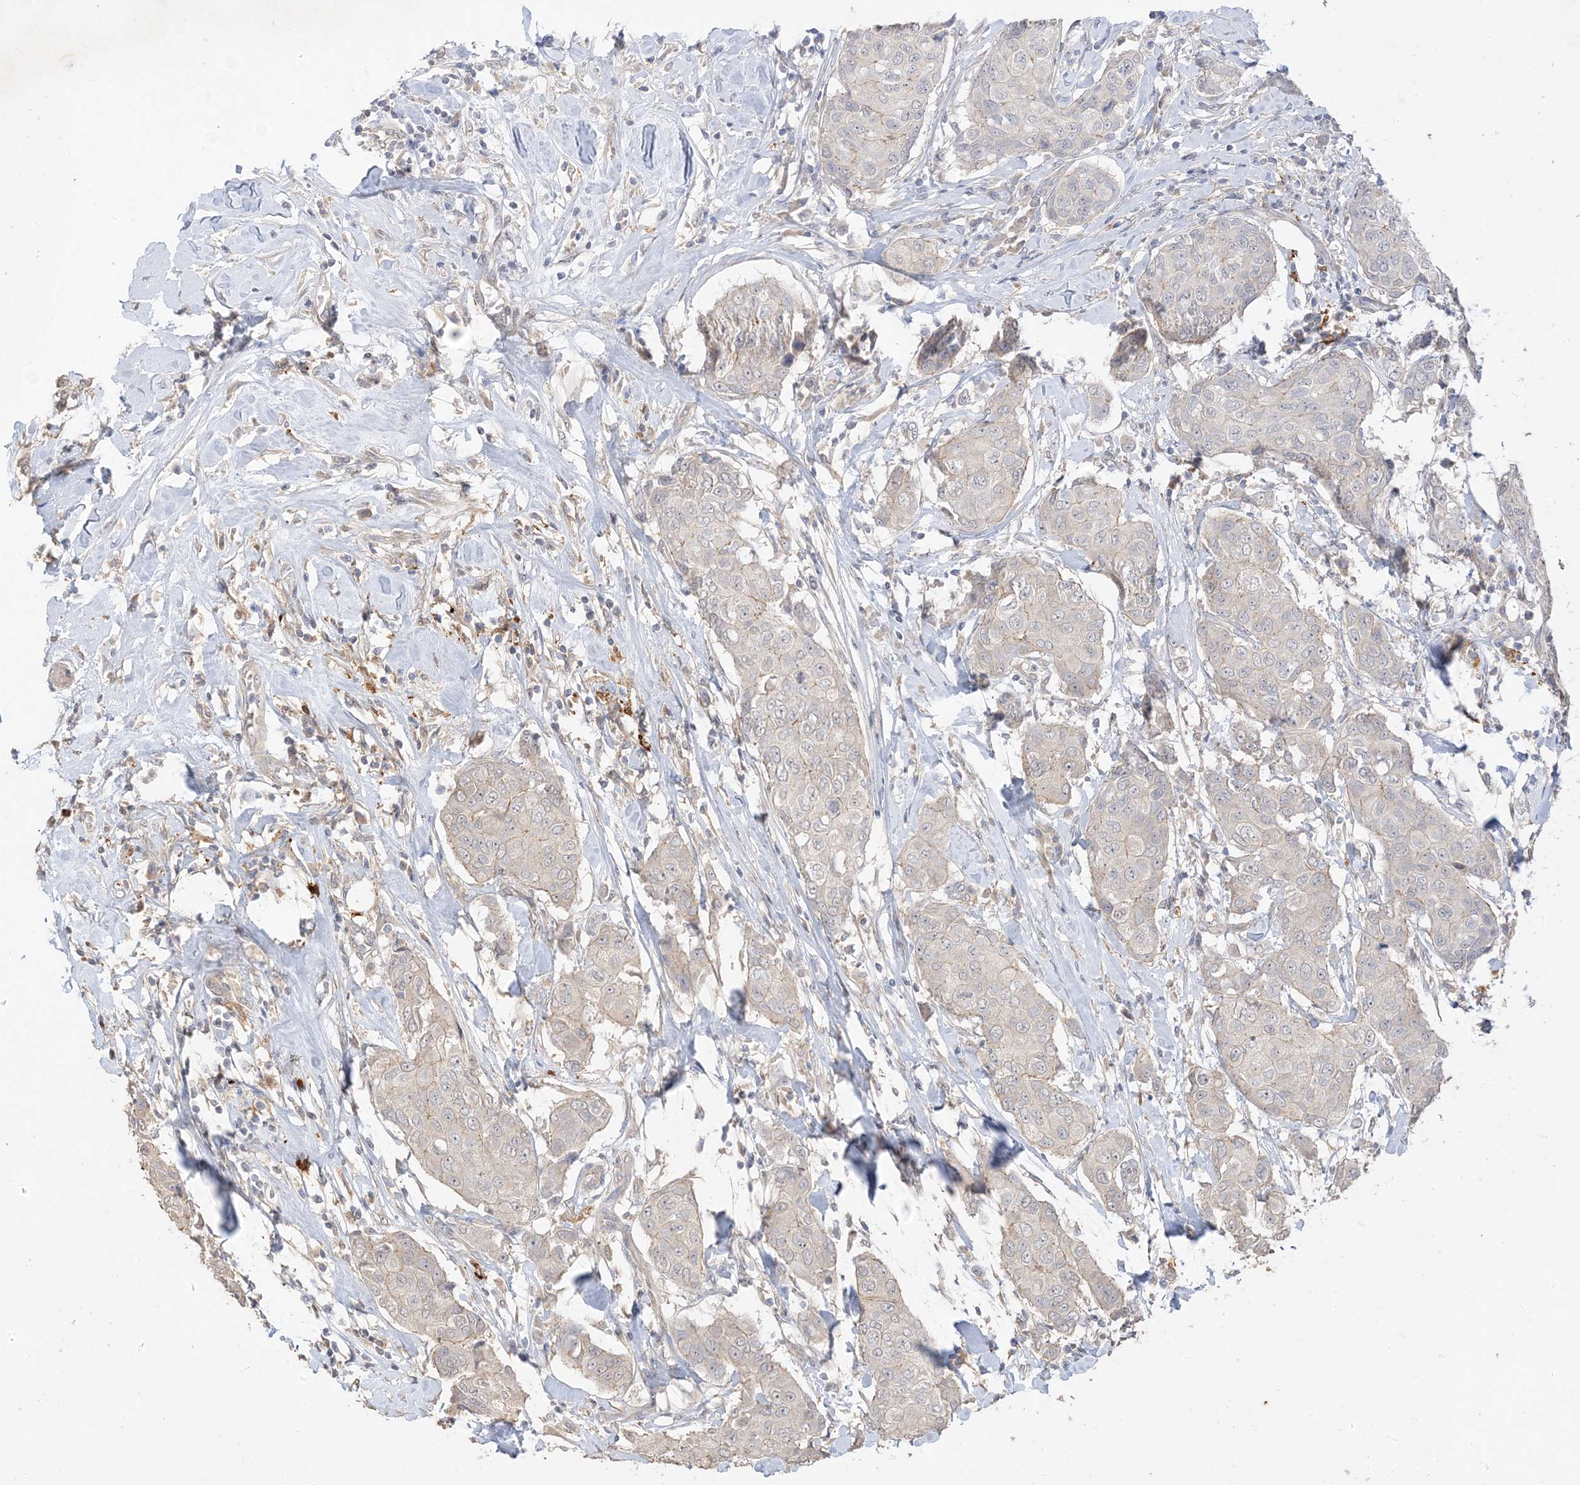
{"staining": {"intensity": "negative", "quantity": "none", "location": "none"}, "tissue": "breast cancer", "cell_type": "Tumor cells", "image_type": "cancer", "snomed": [{"axis": "morphology", "description": "Duct carcinoma"}, {"axis": "topography", "description": "Breast"}], "caption": "Immunohistochemistry (IHC) histopathology image of neoplastic tissue: human intraductal carcinoma (breast) stained with DAB displays no significant protein positivity in tumor cells. (Stains: DAB immunohistochemistry (IHC) with hematoxylin counter stain, Microscopy: brightfield microscopy at high magnification).", "gene": "RNF175", "patient": {"sex": "female", "age": 80}}